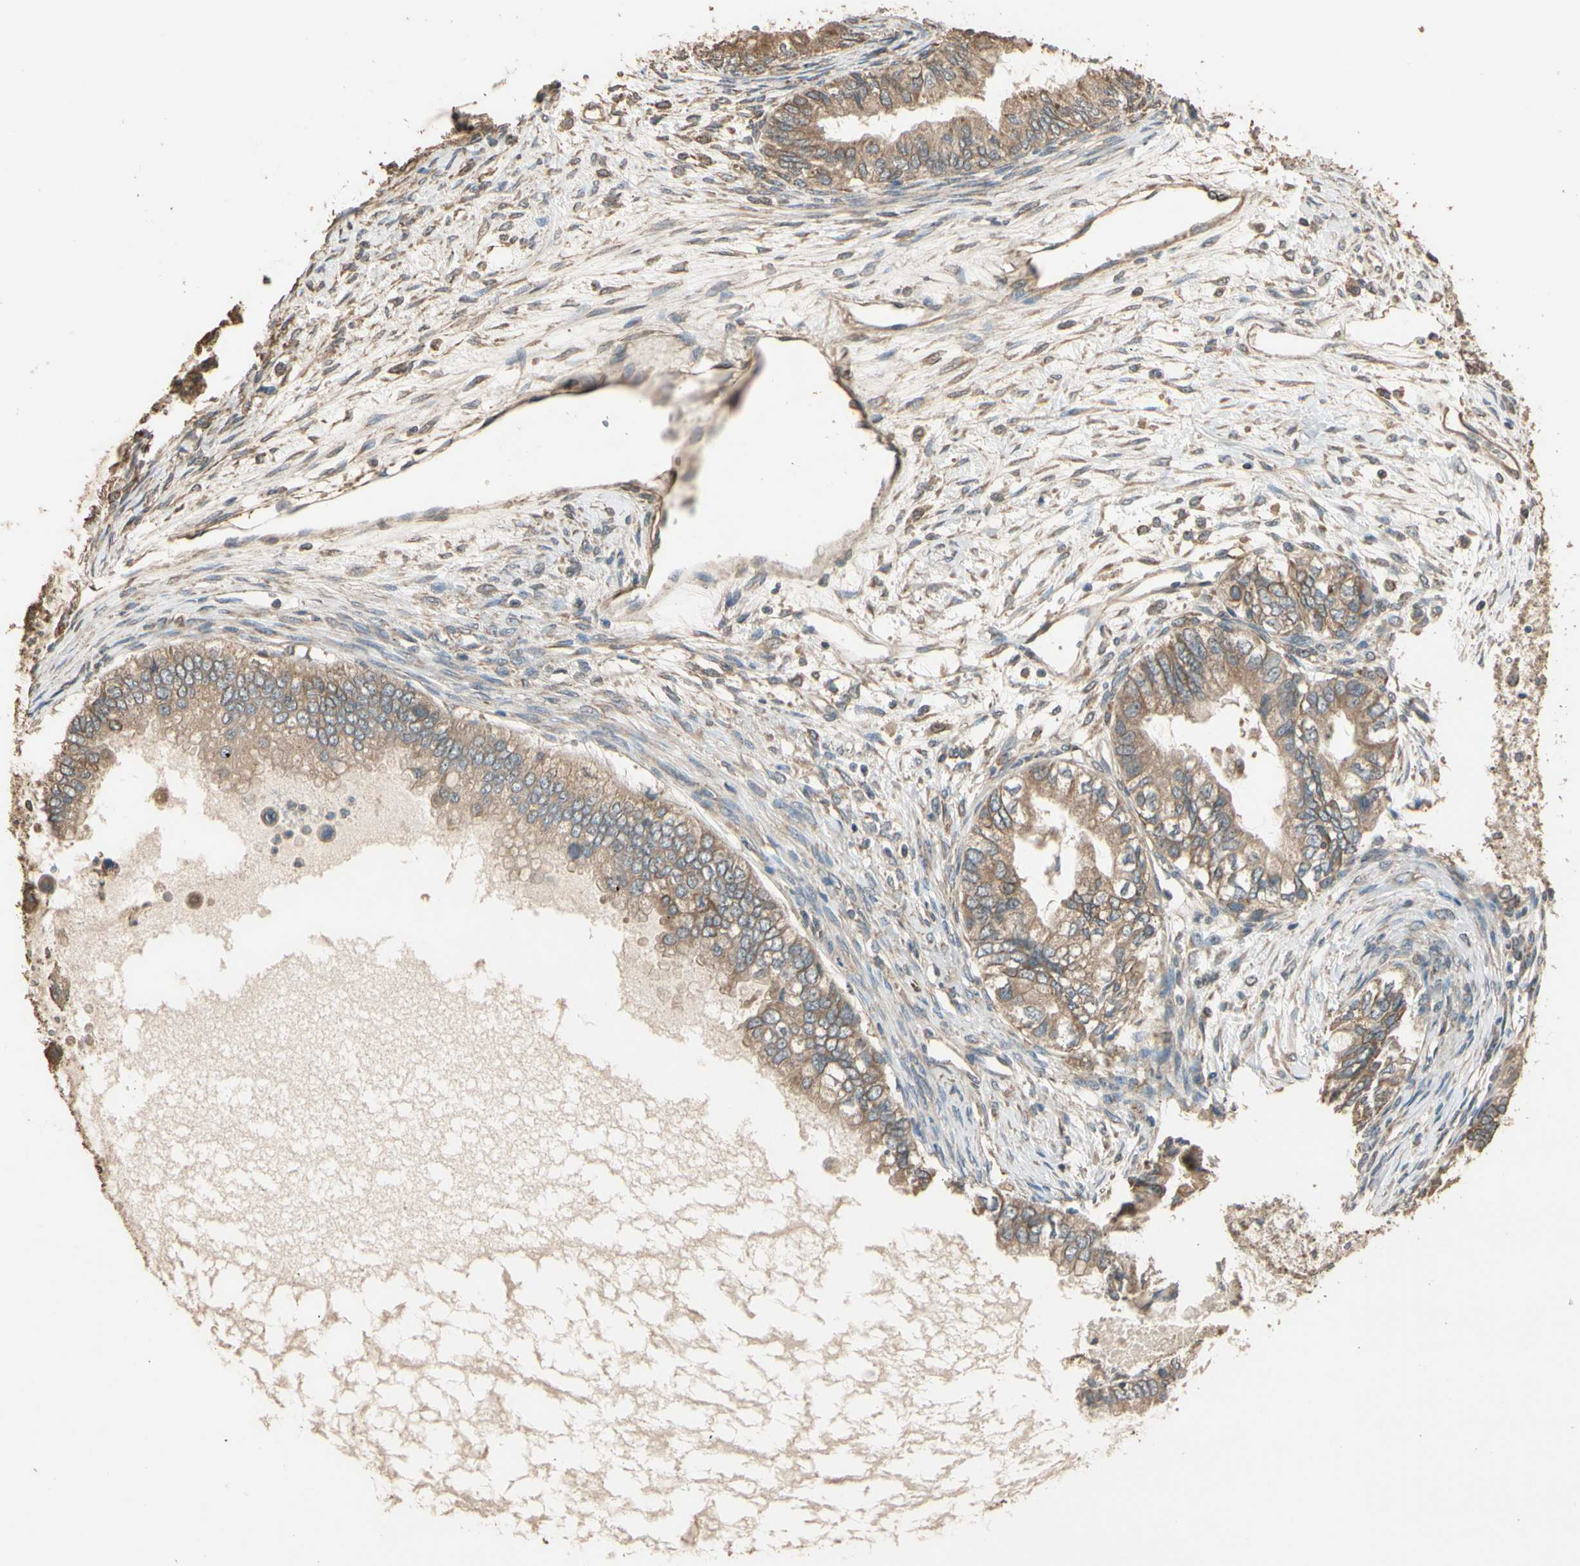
{"staining": {"intensity": "moderate", "quantity": ">75%", "location": "cytoplasmic/membranous"}, "tissue": "ovarian cancer", "cell_type": "Tumor cells", "image_type": "cancer", "snomed": [{"axis": "morphology", "description": "Cystadenocarcinoma, mucinous, NOS"}, {"axis": "topography", "description": "Ovary"}], "caption": "Protein expression analysis of ovarian cancer demonstrates moderate cytoplasmic/membranous staining in approximately >75% of tumor cells.", "gene": "STX18", "patient": {"sex": "female", "age": 80}}